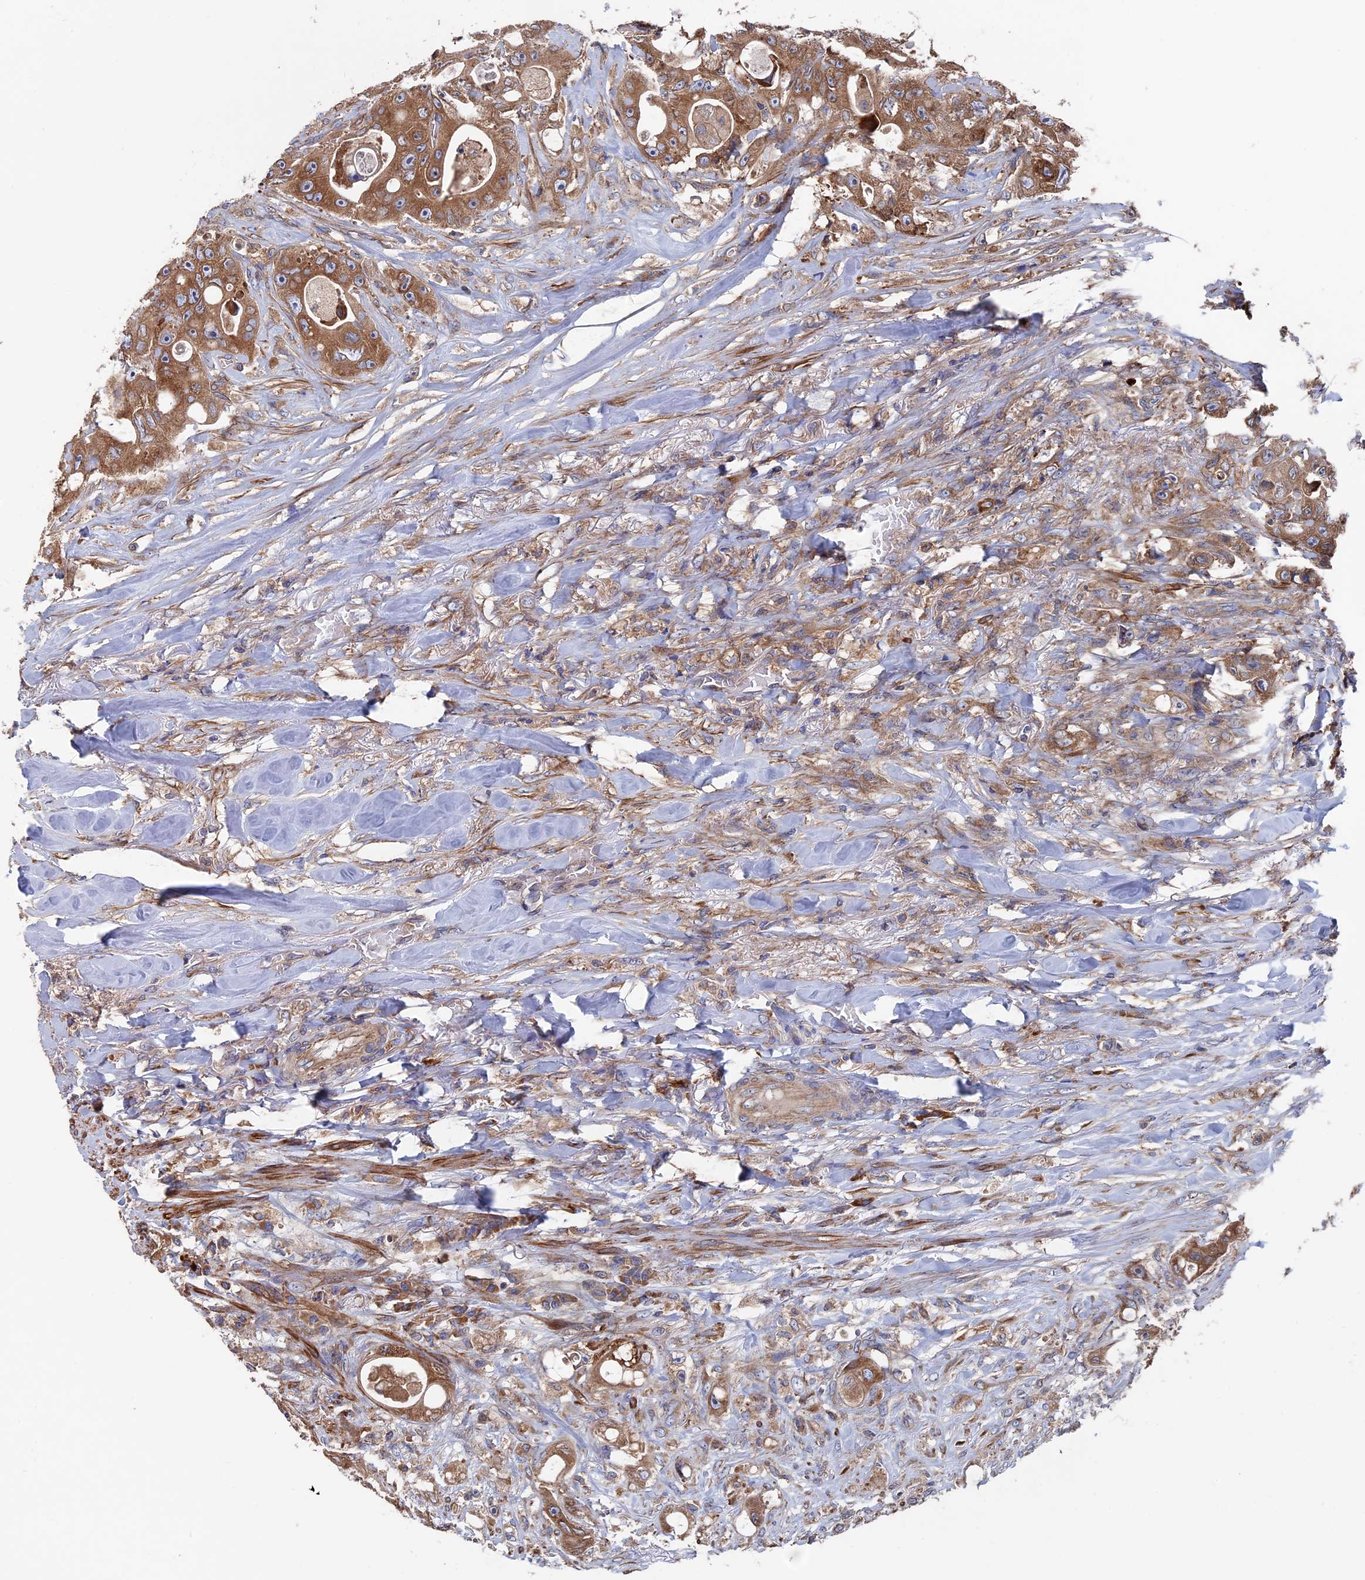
{"staining": {"intensity": "moderate", "quantity": ">75%", "location": "cytoplasmic/membranous"}, "tissue": "colorectal cancer", "cell_type": "Tumor cells", "image_type": "cancer", "snomed": [{"axis": "morphology", "description": "Adenocarcinoma, NOS"}, {"axis": "topography", "description": "Colon"}], "caption": "Immunohistochemical staining of human adenocarcinoma (colorectal) shows moderate cytoplasmic/membranous protein staining in about >75% of tumor cells. (DAB (3,3'-diaminobenzidine) IHC, brown staining for protein, blue staining for nuclei).", "gene": "DNAJC3", "patient": {"sex": "female", "age": 46}}